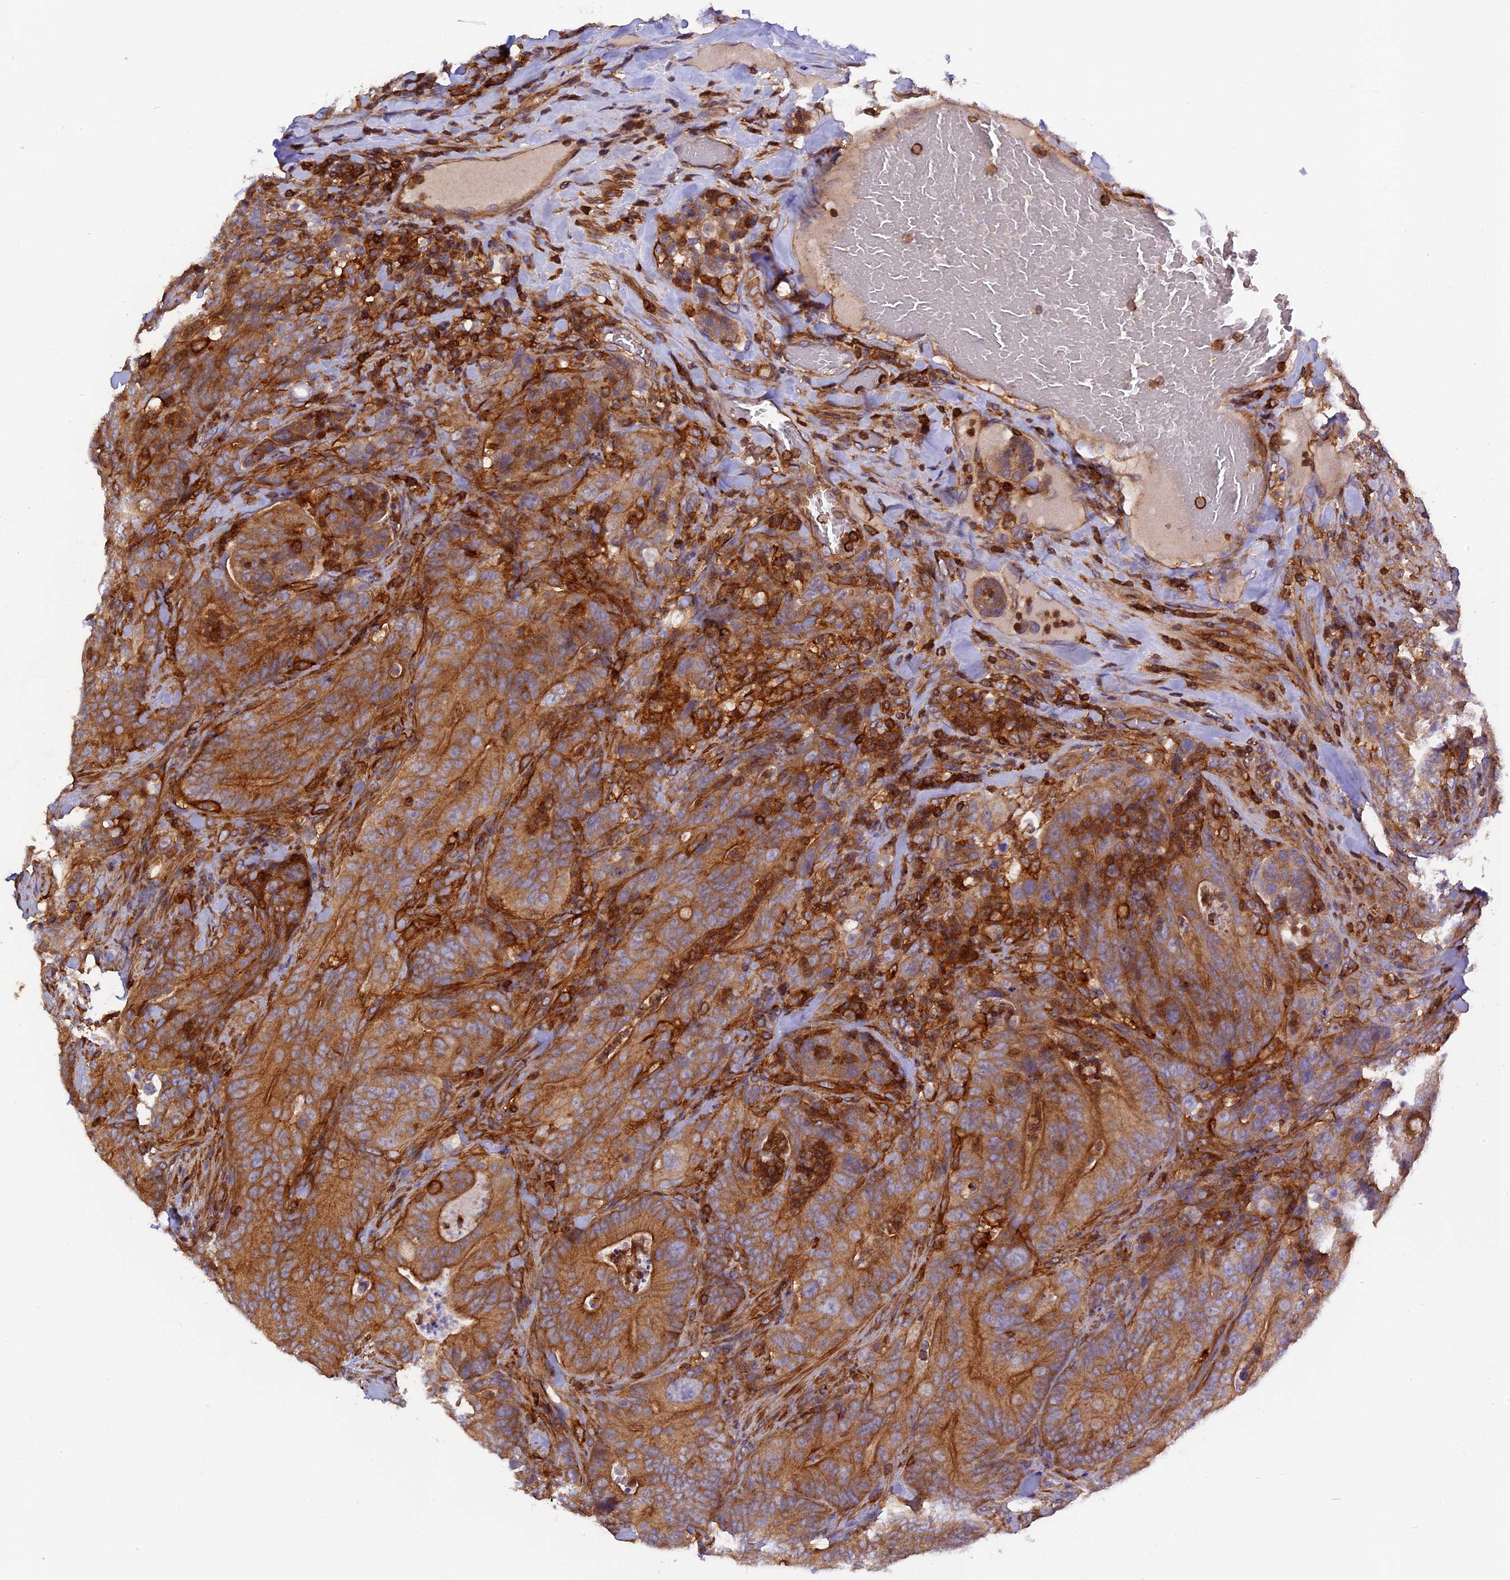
{"staining": {"intensity": "strong", "quantity": ">75%", "location": "cytoplasmic/membranous"}, "tissue": "colorectal cancer", "cell_type": "Tumor cells", "image_type": "cancer", "snomed": [{"axis": "morphology", "description": "Normal tissue, NOS"}, {"axis": "topography", "description": "Colon"}], "caption": "Brown immunohistochemical staining in colorectal cancer shows strong cytoplasmic/membranous staining in about >75% of tumor cells.", "gene": "MYO9B", "patient": {"sex": "female", "age": 82}}